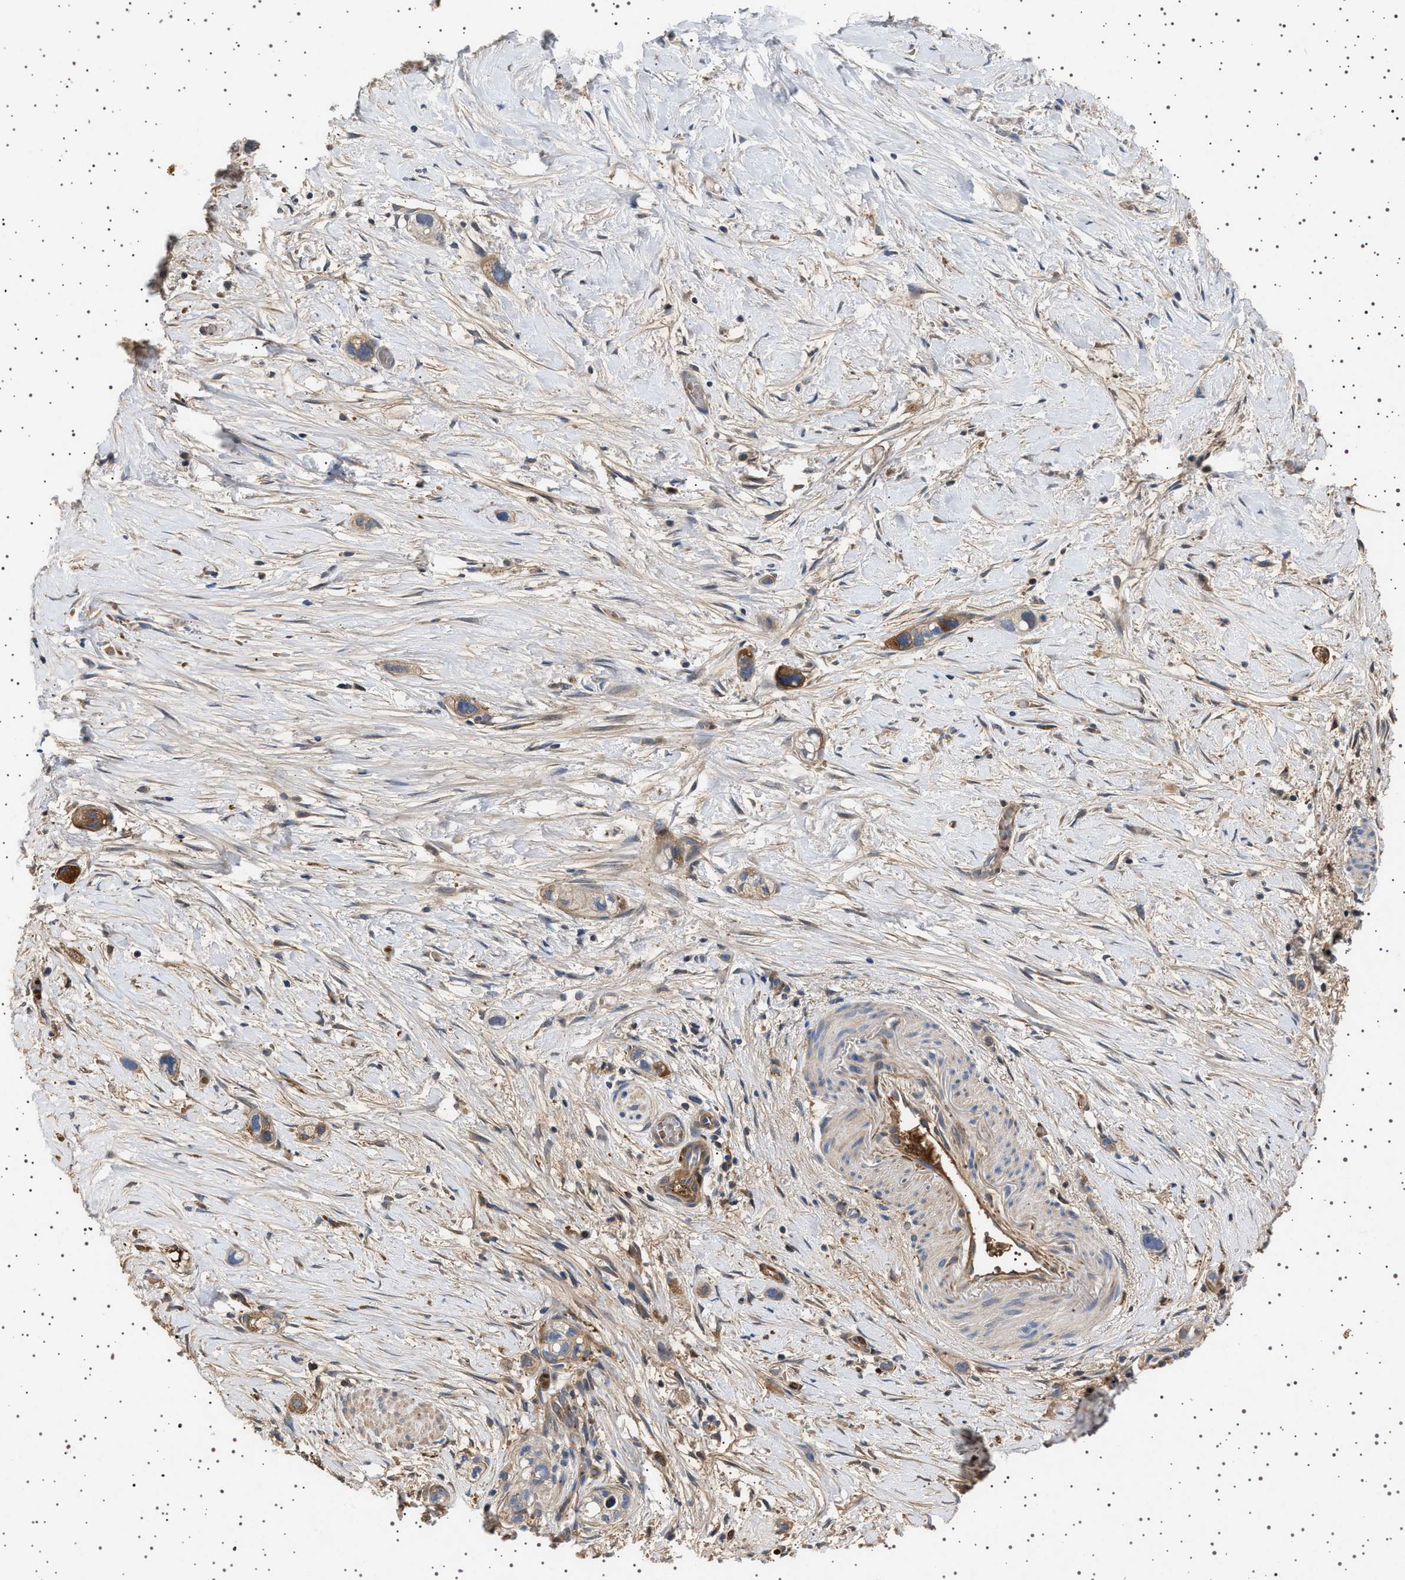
{"staining": {"intensity": "weak", "quantity": ">75%", "location": "cytoplasmic/membranous"}, "tissue": "stomach cancer", "cell_type": "Tumor cells", "image_type": "cancer", "snomed": [{"axis": "morphology", "description": "Adenocarcinoma, NOS"}, {"axis": "topography", "description": "Stomach"}, {"axis": "topography", "description": "Stomach, lower"}], "caption": "A histopathology image of stomach cancer (adenocarcinoma) stained for a protein demonstrates weak cytoplasmic/membranous brown staining in tumor cells.", "gene": "FICD", "patient": {"sex": "female", "age": 48}}